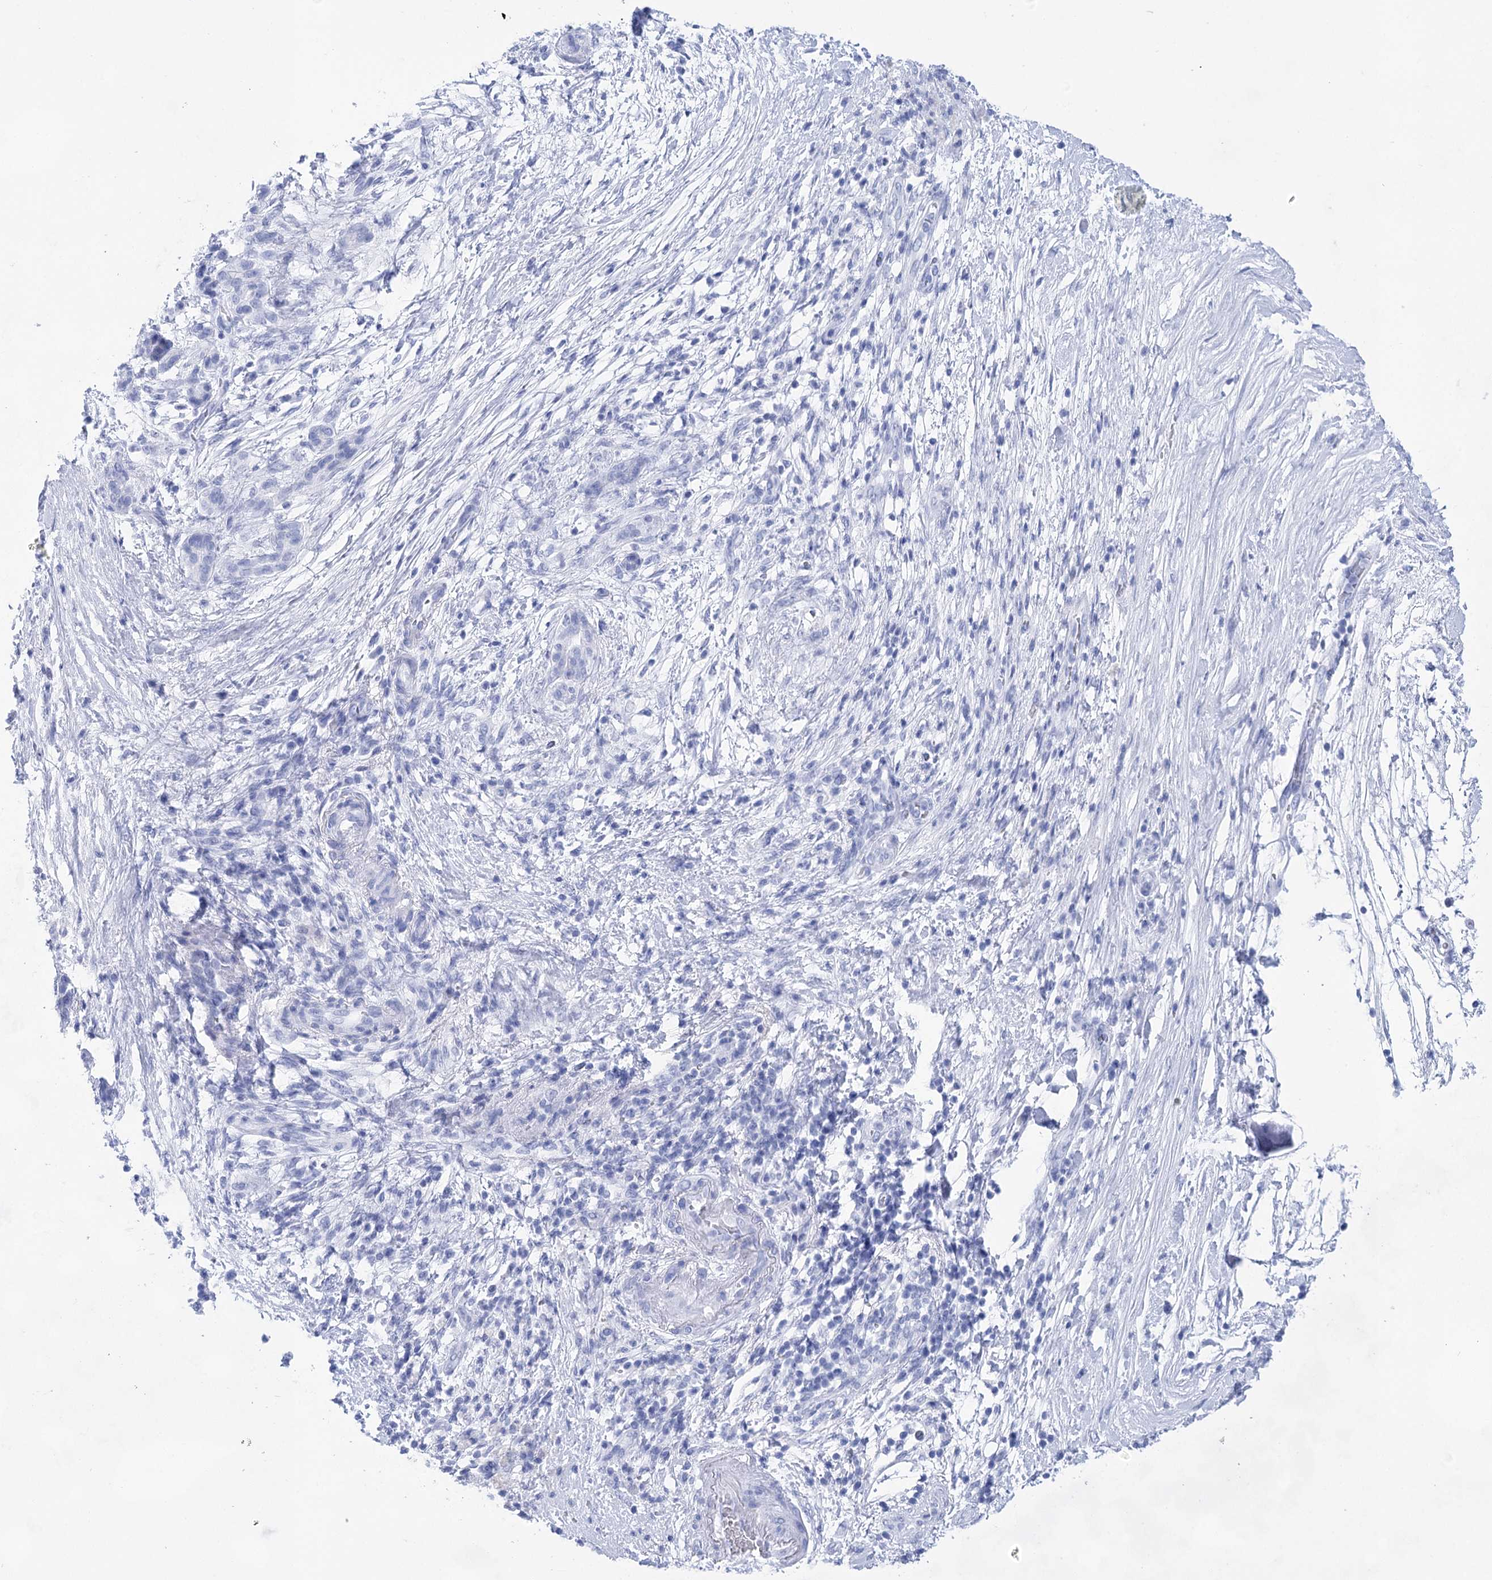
{"staining": {"intensity": "negative", "quantity": "none", "location": "none"}, "tissue": "pancreatic cancer", "cell_type": "Tumor cells", "image_type": "cancer", "snomed": [{"axis": "morphology", "description": "Adenocarcinoma, NOS"}, {"axis": "topography", "description": "Pancreas"}], "caption": "High power microscopy micrograph of an immunohistochemistry histopathology image of adenocarcinoma (pancreatic), revealing no significant staining in tumor cells.", "gene": "LALBA", "patient": {"sex": "female", "age": 55}}